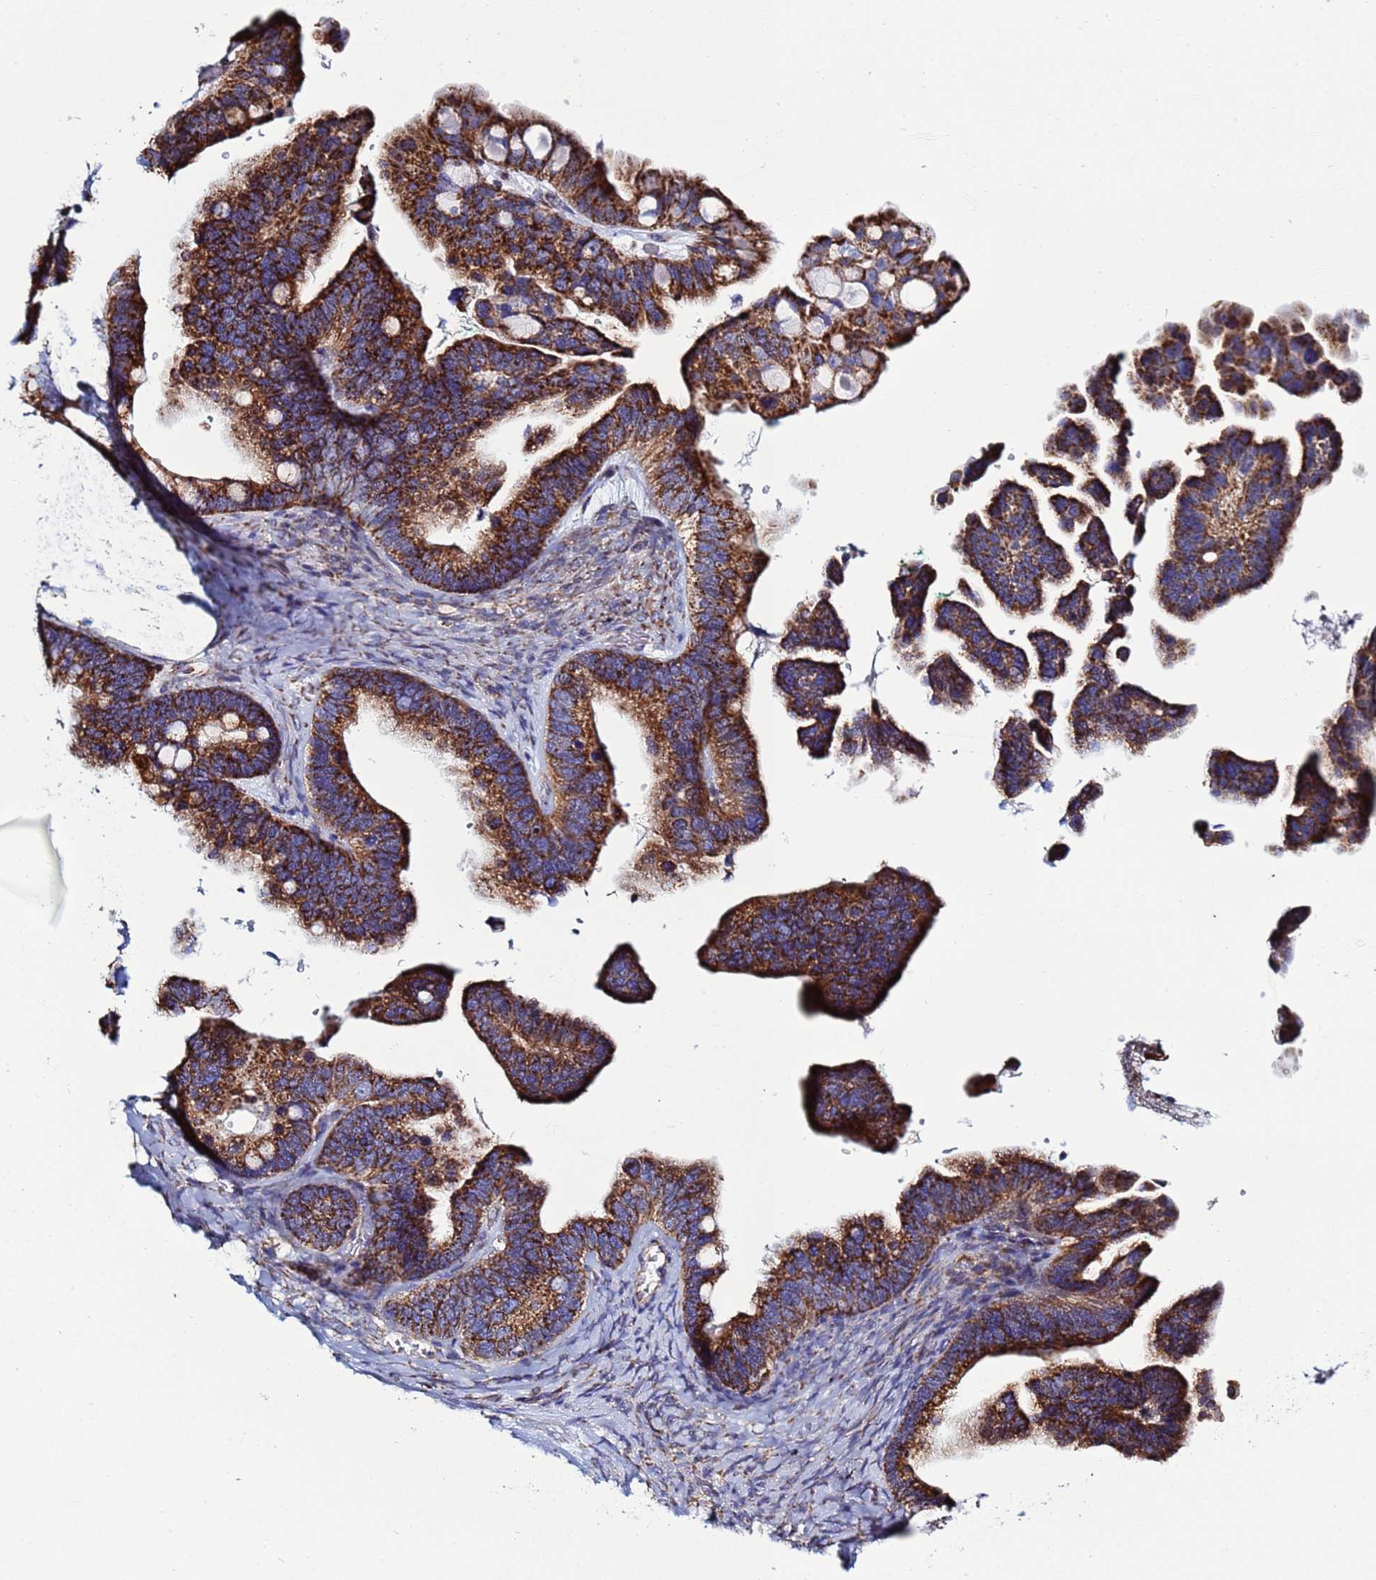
{"staining": {"intensity": "strong", "quantity": ">75%", "location": "cytoplasmic/membranous"}, "tissue": "ovarian cancer", "cell_type": "Tumor cells", "image_type": "cancer", "snomed": [{"axis": "morphology", "description": "Cystadenocarcinoma, serous, NOS"}, {"axis": "topography", "description": "Ovary"}], "caption": "An IHC histopathology image of neoplastic tissue is shown. Protein staining in brown labels strong cytoplasmic/membranous positivity in serous cystadenocarcinoma (ovarian) within tumor cells. The protein is shown in brown color, while the nuclei are stained blue.", "gene": "COQ4", "patient": {"sex": "female", "age": 56}}